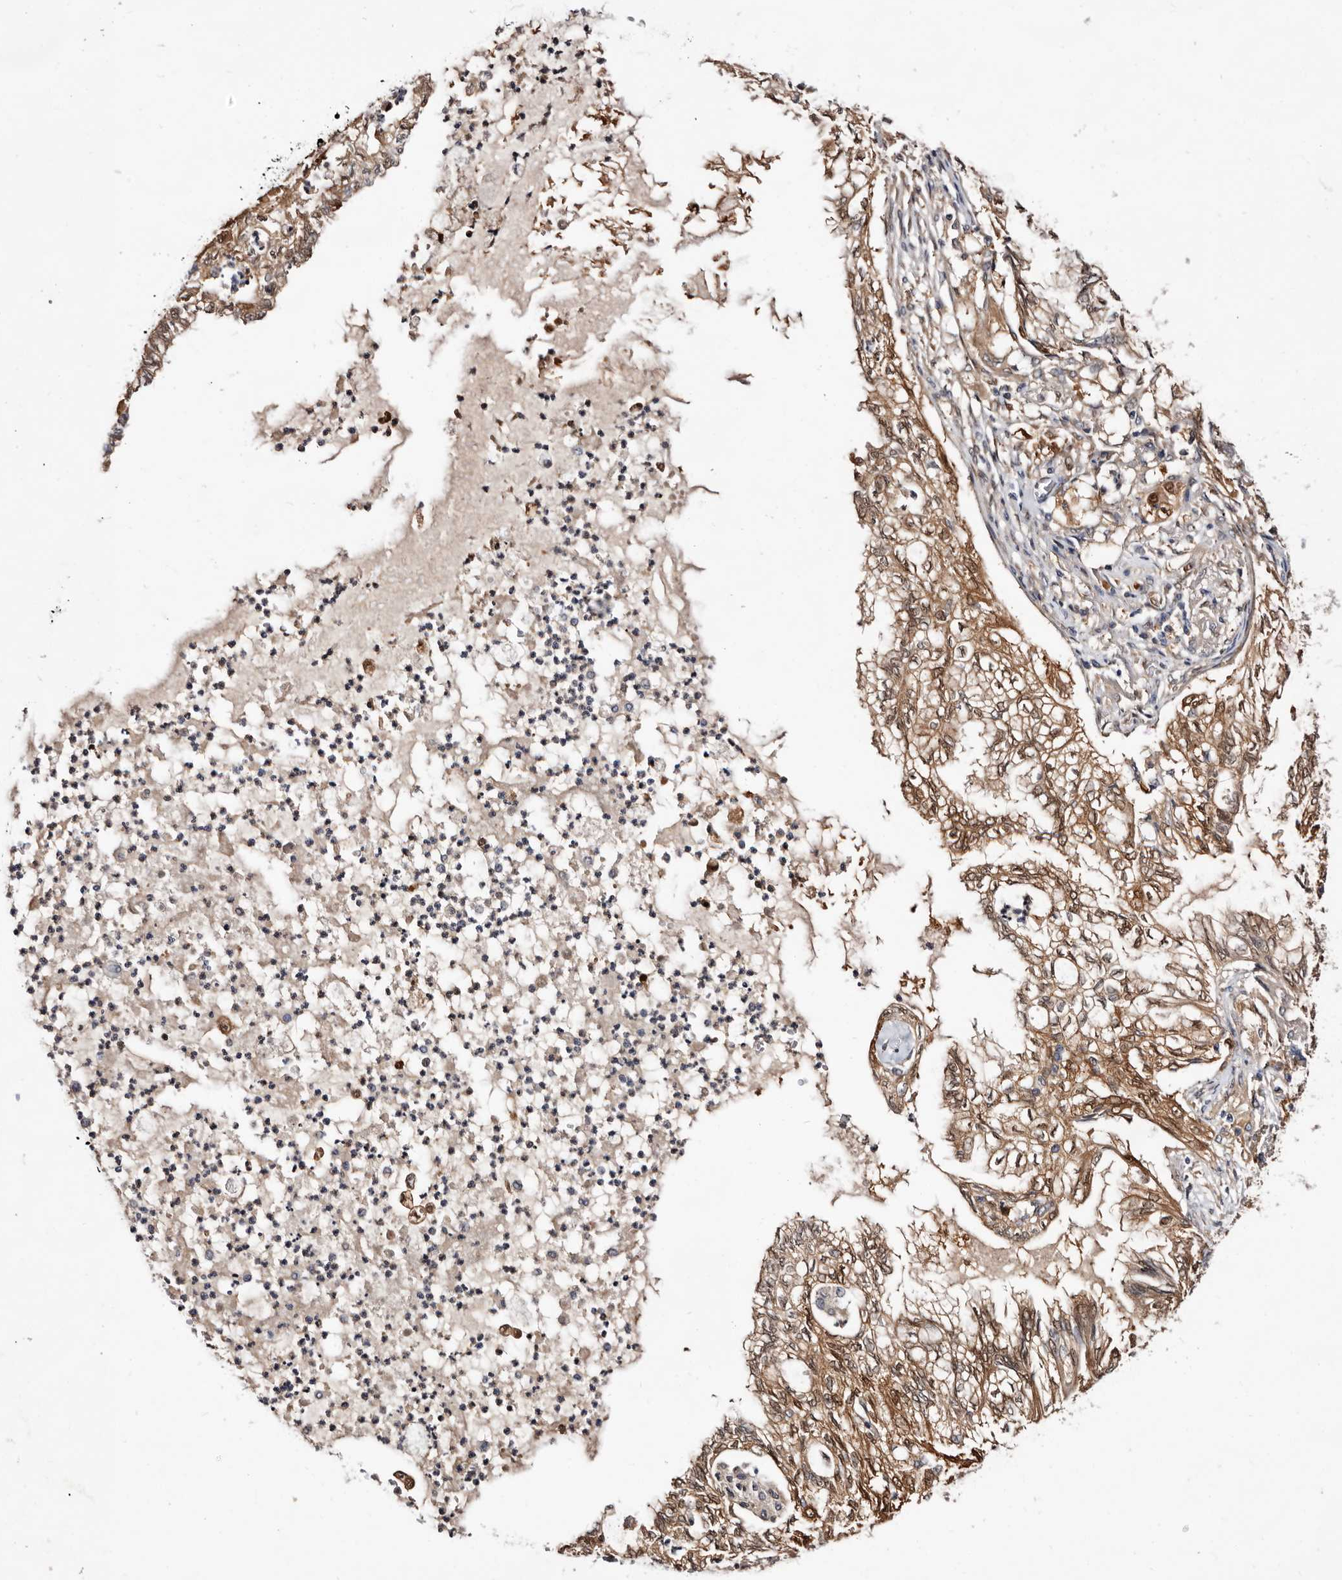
{"staining": {"intensity": "moderate", "quantity": ">75%", "location": "cytoplasmic/membranous"}, "tissue": "lung cancer", "cell_type": "Tumor cells", "image_type": "cancer", "snomed": [{"axis": "morphology", "description": "Adenocarcinoma, NOS"}, {"axis": "topography", "description": "Lung"}], "caption": "Immunohistochemistry (IHC) (DAB) staining of adenocarcinoma (lung) shows moderate cytoplasmic/membranous protein expression in approximately >75% of tumor cells.", "gene": "TP53I3", "patient": {"sex": "female", "age": 70}}